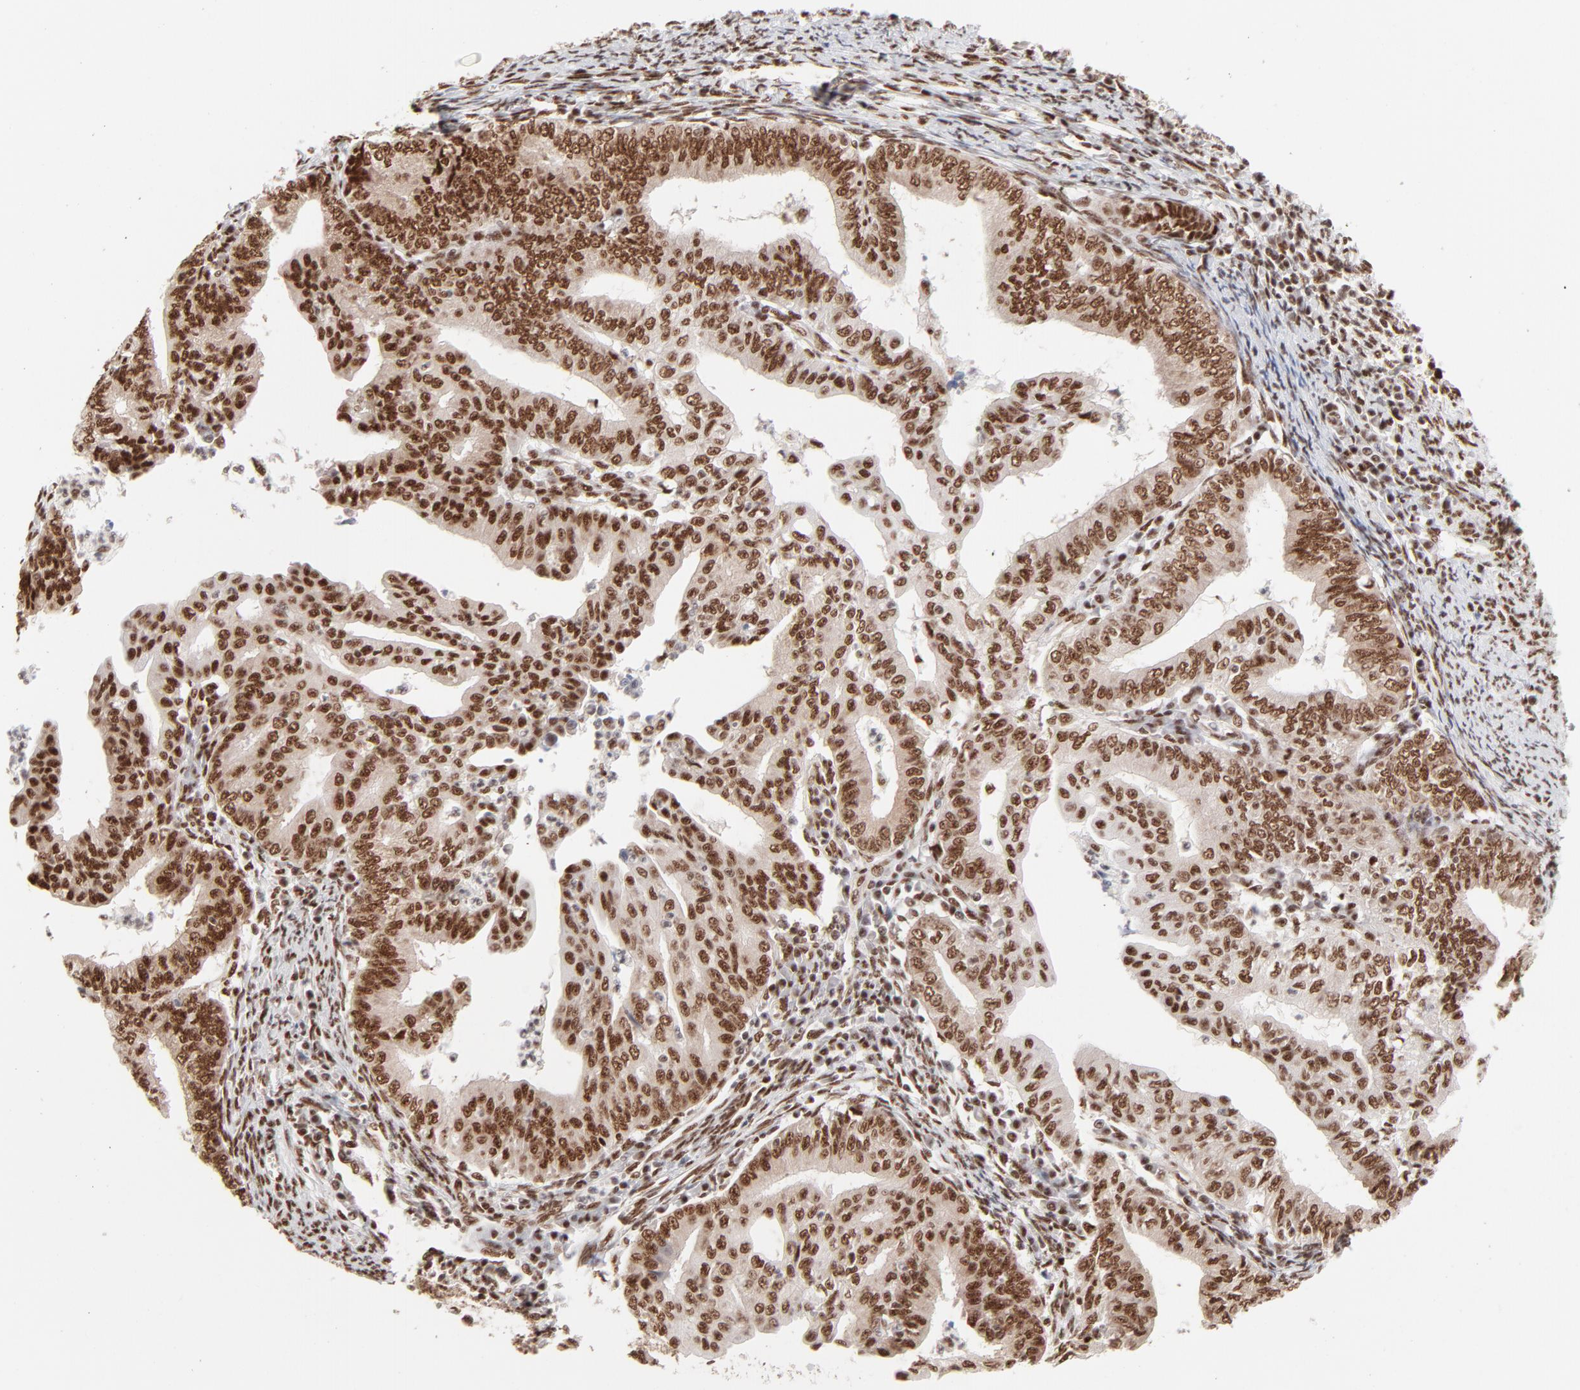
{"staining": {"intensity": "strong", "quantity": ">75%", "location": "nuclear"}, "tissue": "endometrial cancer", "cell_type": "Tumor cells", "image_type": "cancer", "snomed": [{"axis": "morphology", "description": "Adenocarcinoma, NOS"}, {"axis": "topography", "description": "Endometrium"}], "caption": "Immunohistochemical staining of human adenocarcinoma (endometrial) displays high levels of strong nuclear protein expression in approximately >75% of tumor cells. (Brightfield microscopy of DAB IHC at high magnification).", "gene": "TARDBP", "patient": {"sex": "female", "age": 66}}